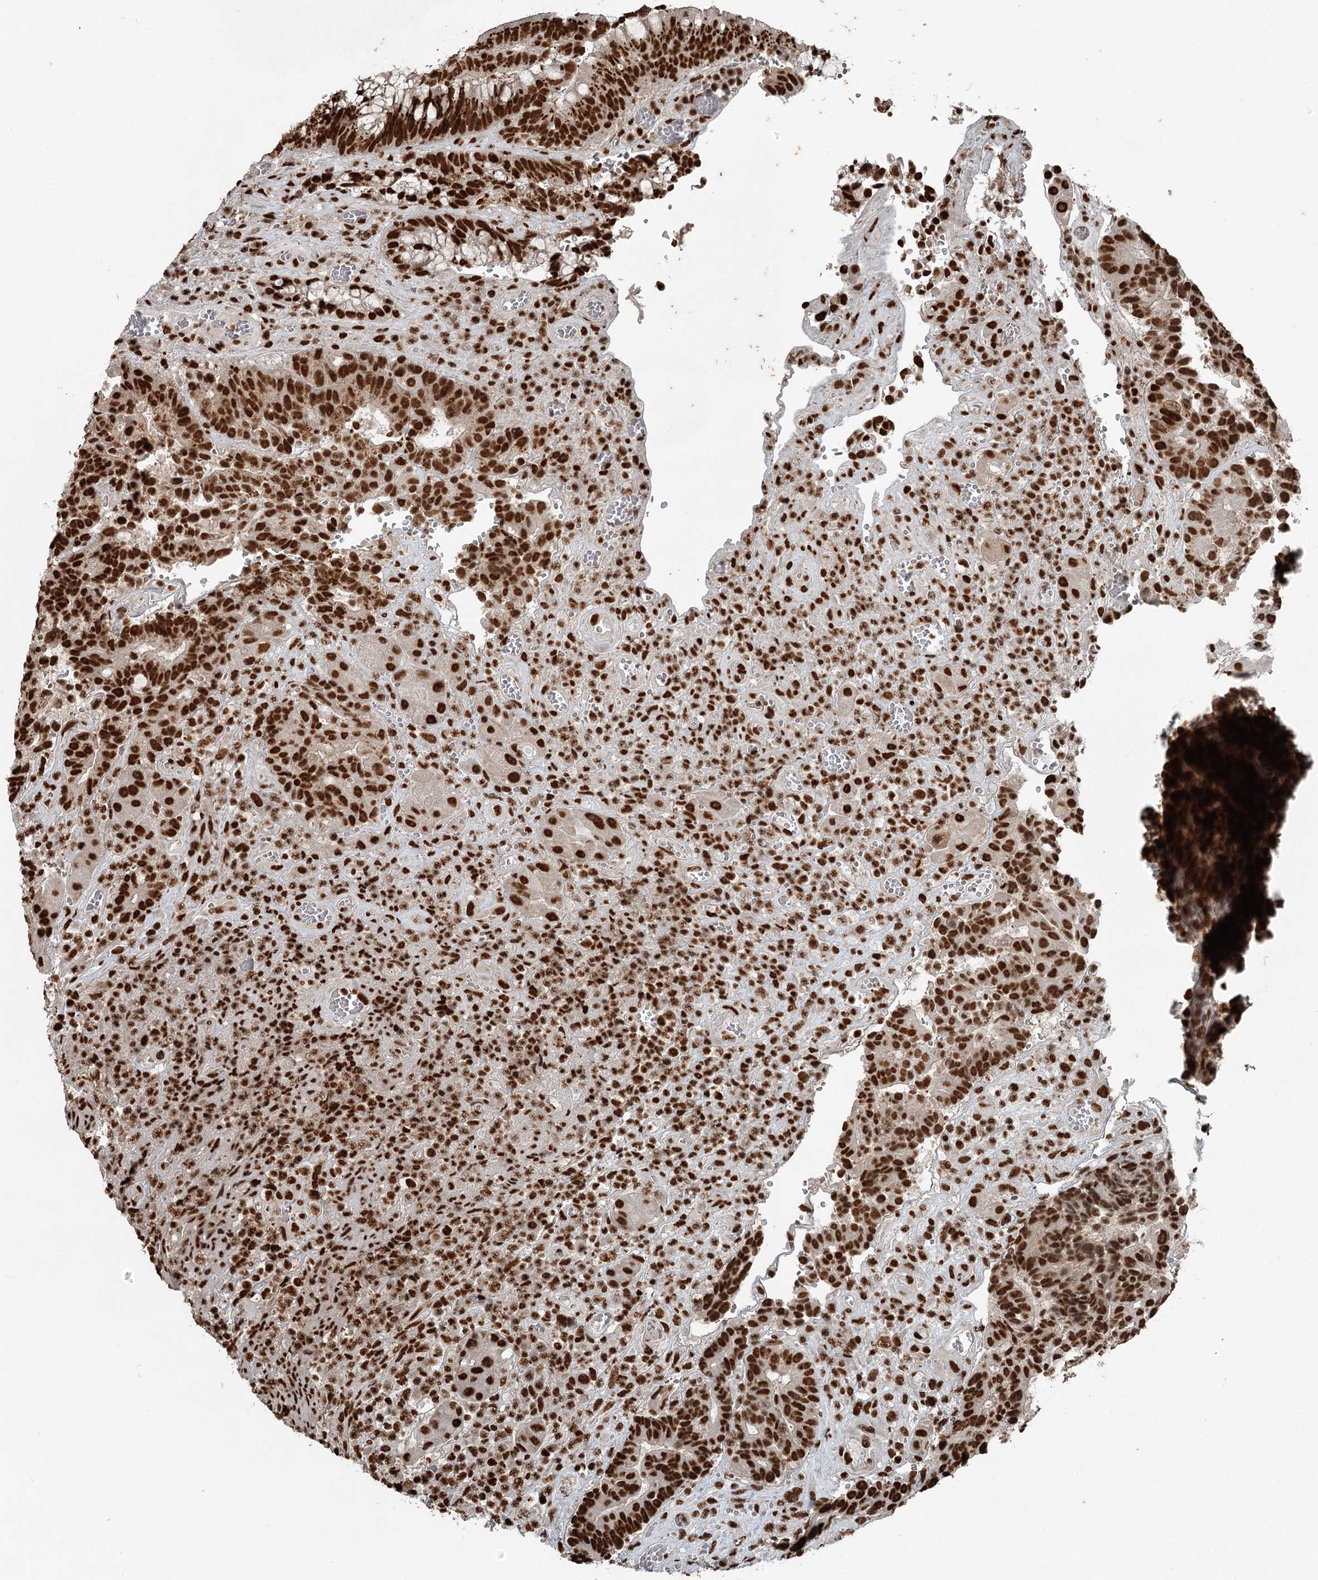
{"staining": {"intensity": "strong", "quantity": ">75%", "location": "nuclear"}, "tissue": "colorectal cancer", "cell_type": "Tumor cells", "image_type": "cancer", "snomed": [{"axis": "morphology", "description": "Adenocarcinoma, NOS"}, {"axis": "topography", "description": "Rectum"}], "caption": "DAB immunohistochemical staining of human adenocarcinoma (colorectal) displays strong nuclear protein expression in about >75% of tumor cells.", "gene": "RBBP7", "patient": {"sex": "male", "age": 69}}